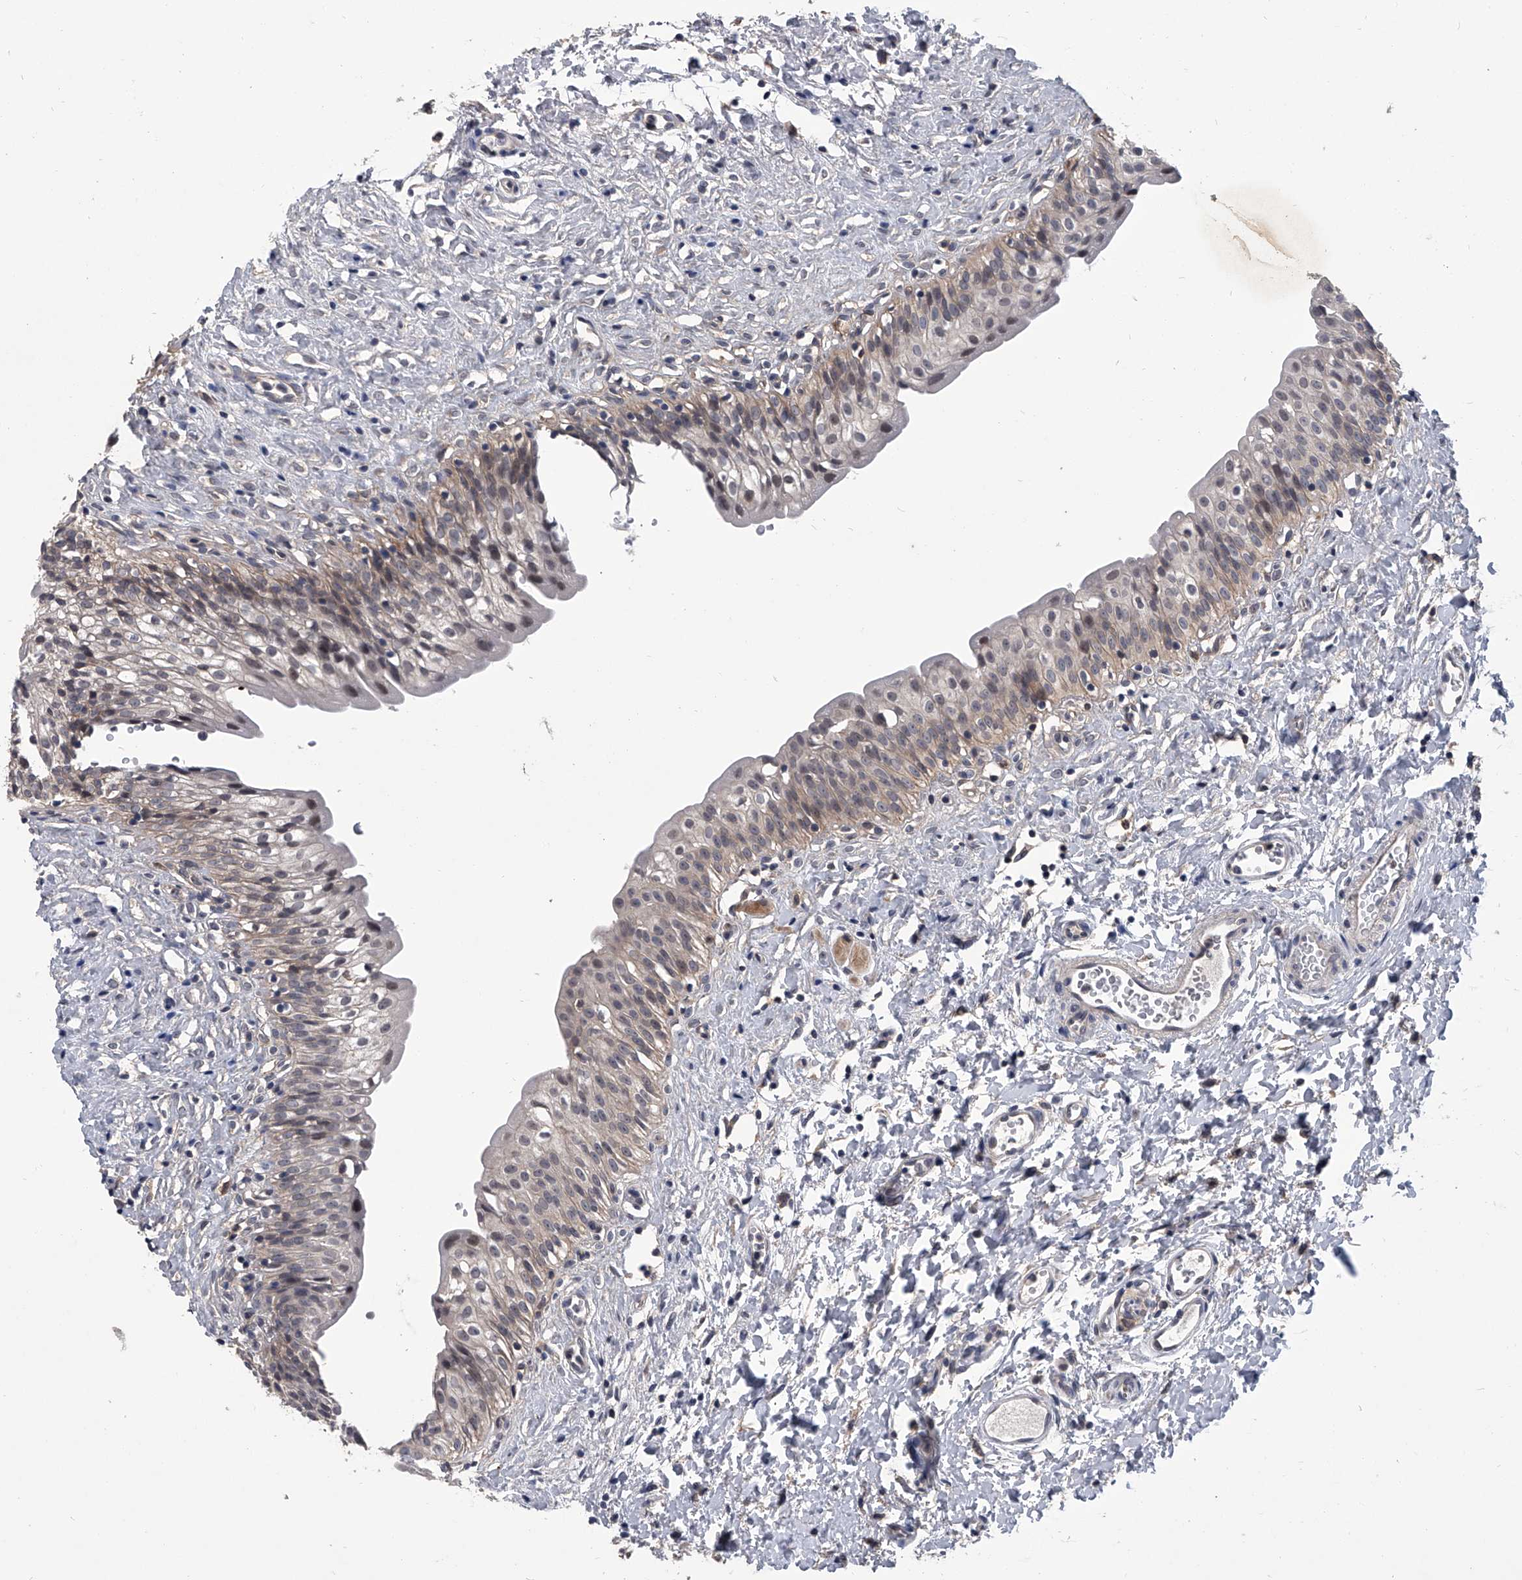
{"staining": {"intensity": "weak", "quantity": "<25%", "location": "cytoplasmic/membranous"}, "tissue": "urinary bladder", "cell_type": "Urothelial cells", "image_type": "normal", "snomed": [{"axis": "morphology", "description": "Normal tissue, NOS"}, {"axis": "topography", "description": "Urinary bladder"}], "caption": "IHC of normal human urinary bladder displays no staining in urothelial cells. The staining is performed using DAB (3,3'-diaminobenzidine) brown chromogen with nuclei counter-stained in using hematoxylin.", "gene": "MAP4K3", "patient": {"sex": "male", "age": 51}}